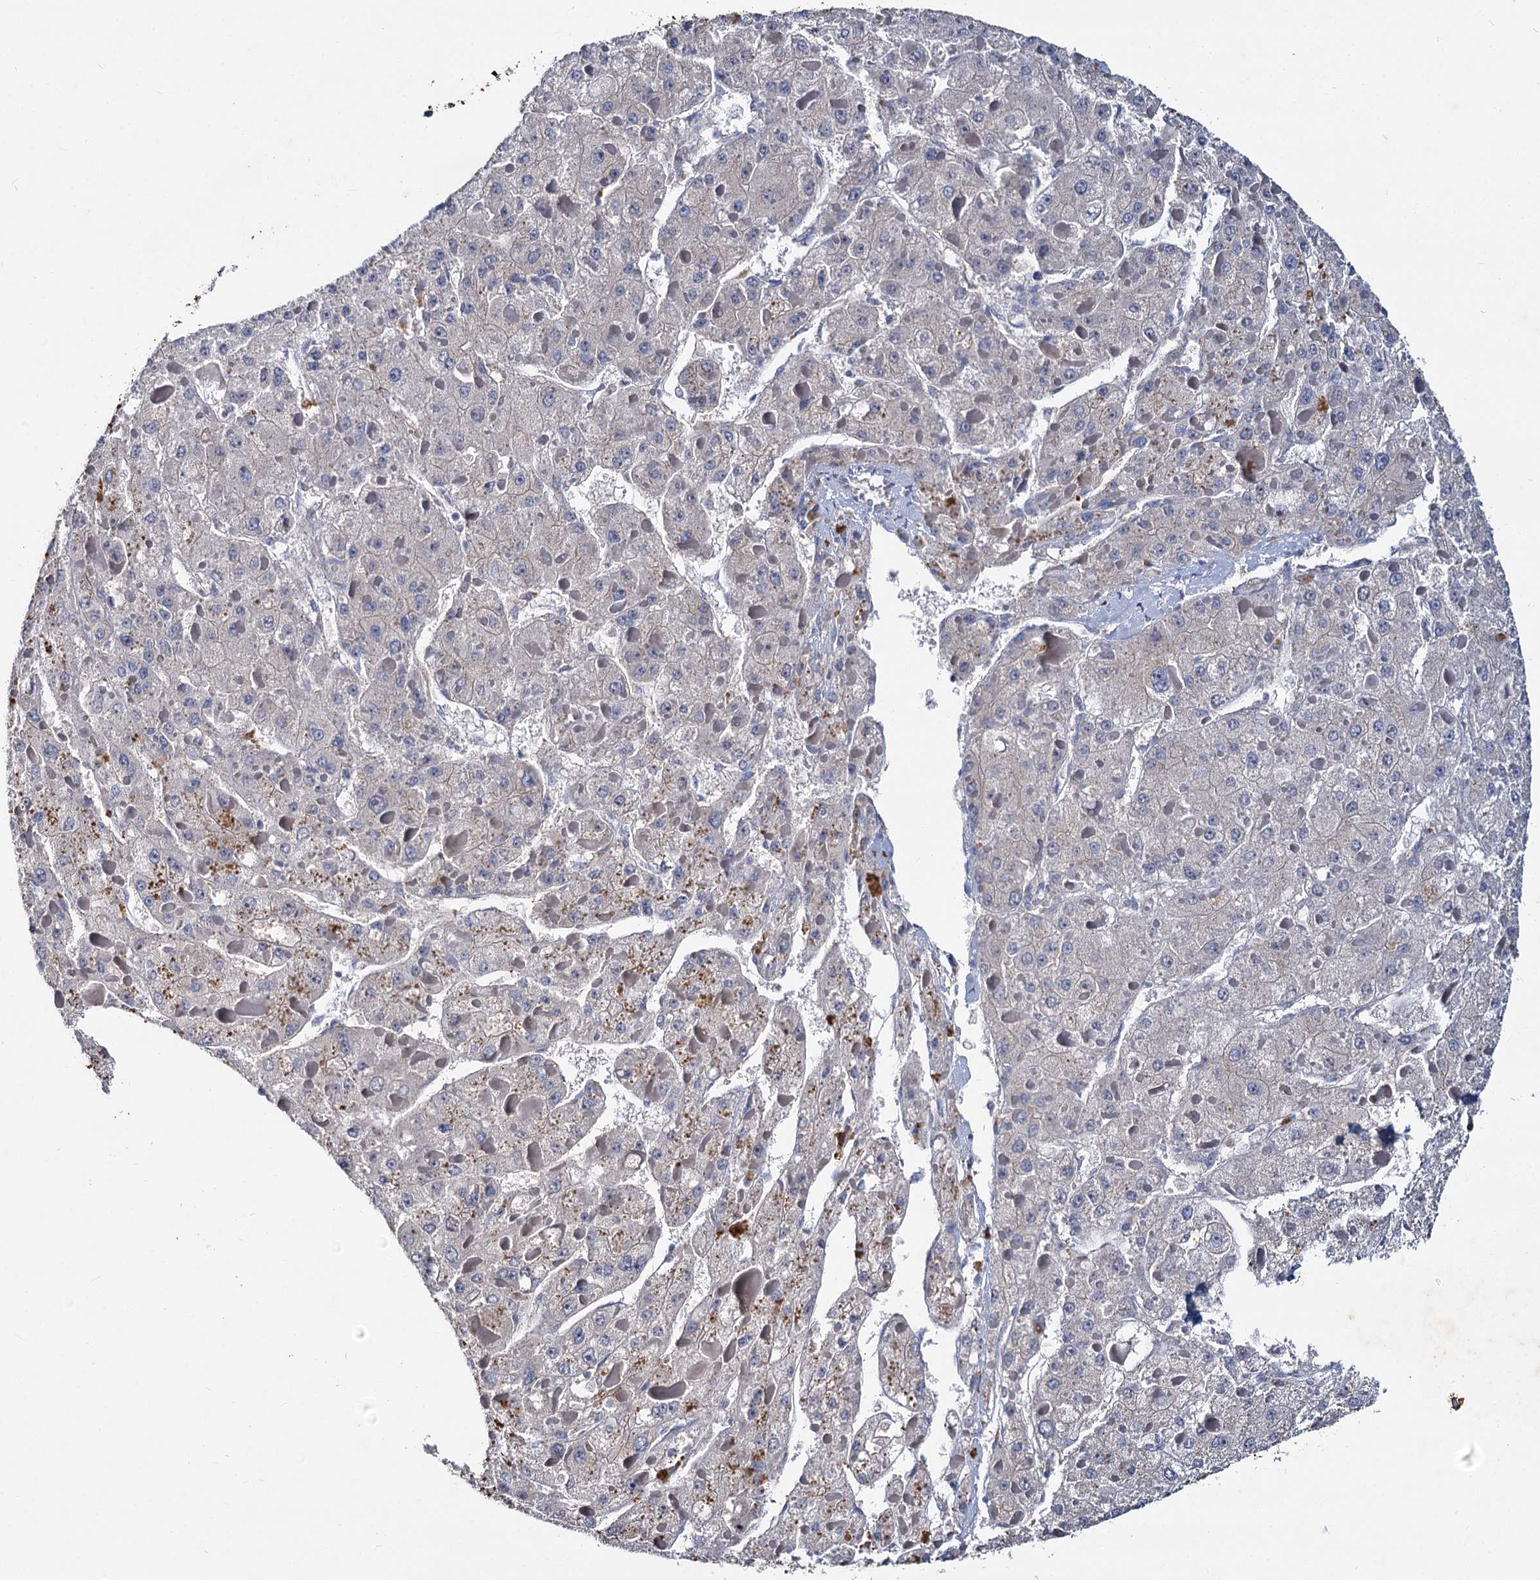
{"staining": {"intensity": "negative", "quantity": "none", "location": "none"}, "tissue": "liver cancer", "cell_type": "Tumor cells", "image_type": "cancer", "snomed": [{"axis": "morphology", "description": "Carcinoma, Hepatocellular, NOS"}, {"axis": "topography", "description": "Liver"}], "caption": "Immunohistochemistry (IHC) photomicrograph of neoplastic tissue: liver cancer (hepatocellular carcinoma) stained with DAB shows no significant protein expression in tumor cells.", "gene": "ATP9A", "patient": {"sex": "female", "age": 73}}